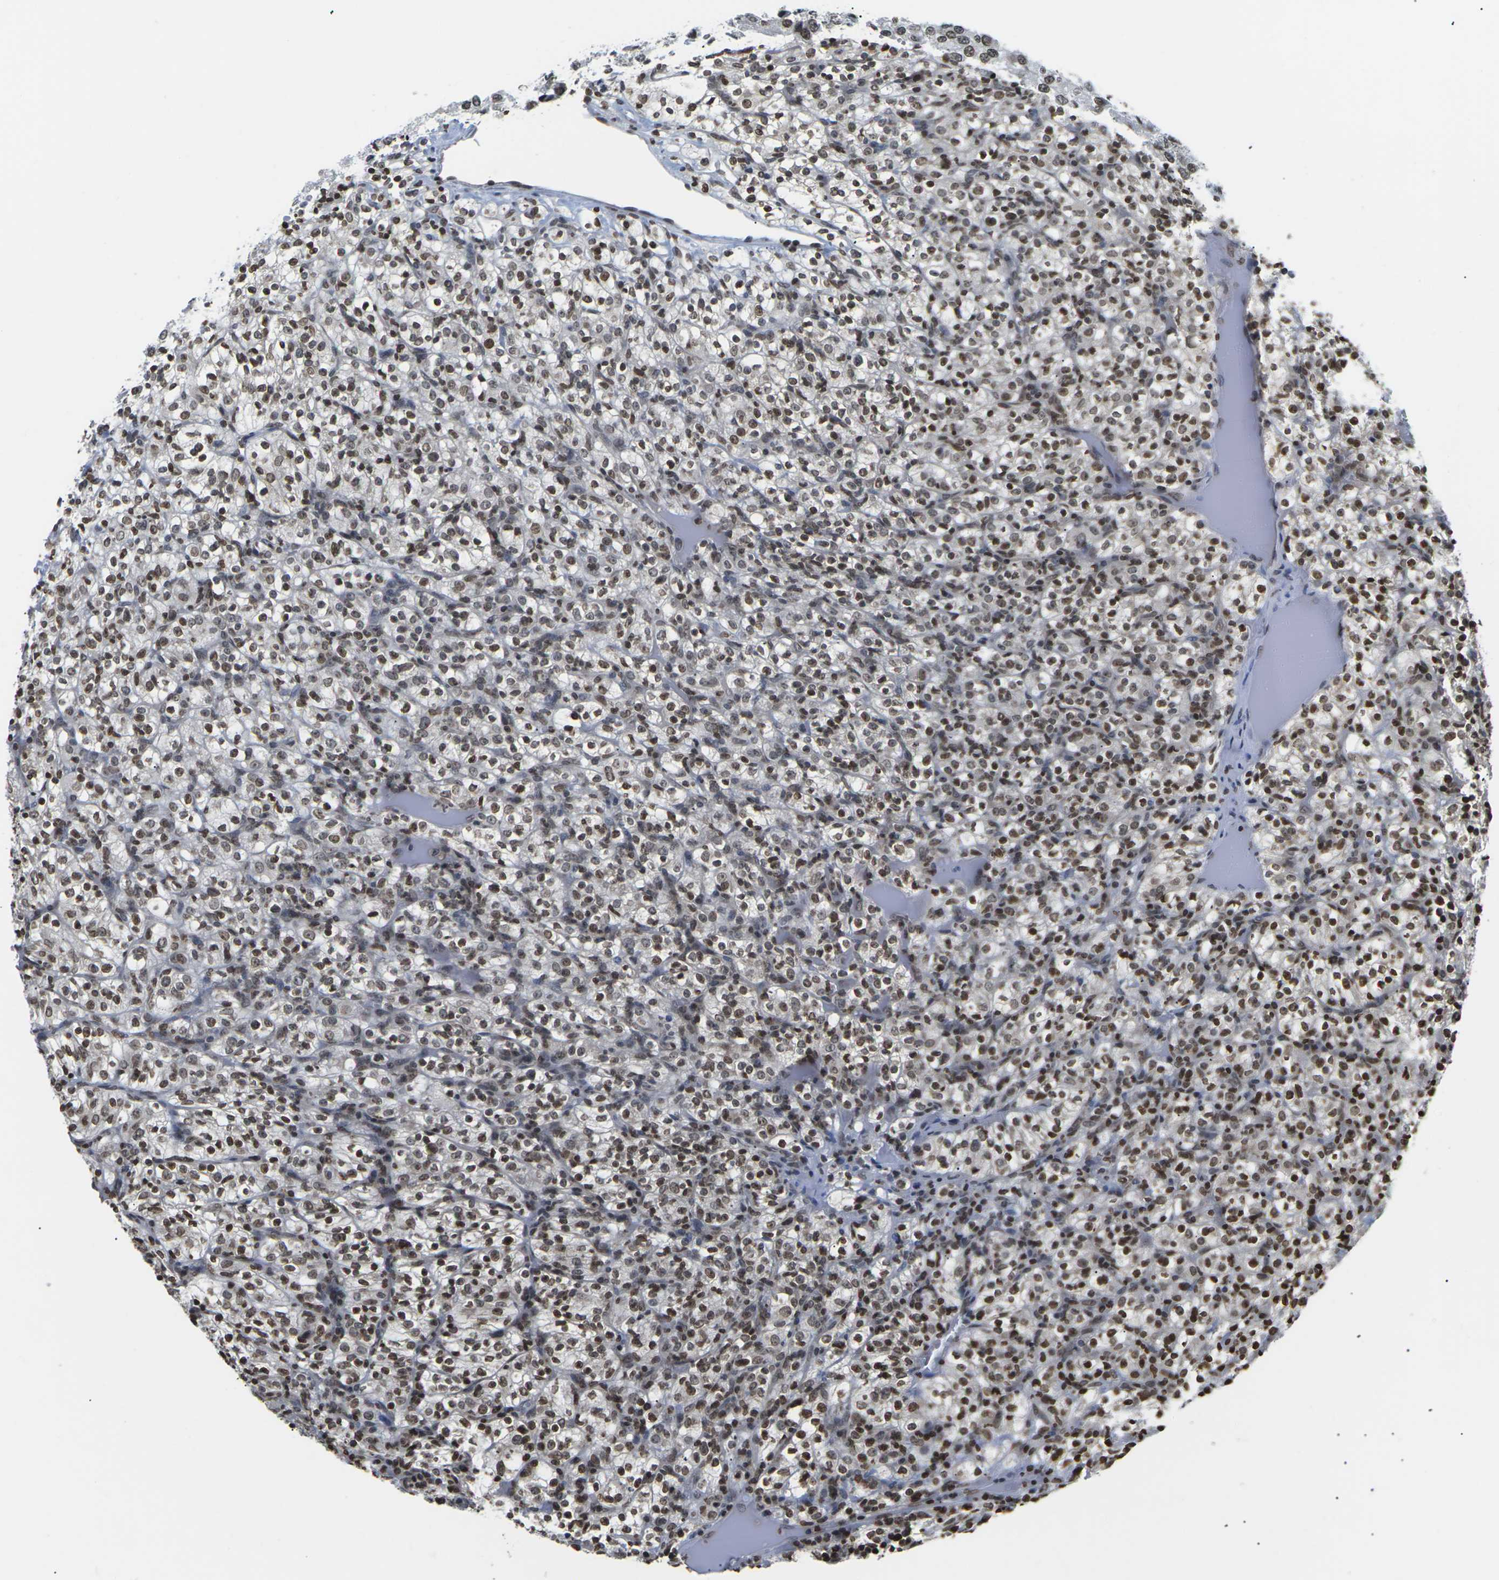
{"staining": {"intensity": "strong", "quantity": ">75%", "location": "nuclear"}, "tissue": "renal cancer", "cell_type": "Tumor cells", "image_type": "cancer", "snomed": [{"axis": "morphology", "description": "Normal tissue, NOS"}, {"axis": "morphology", "description": "Adenocarcinoma, NOS"}, {"axis": "topography", "description": "Kidney"}], "caption": "Immunohistochemistry (IHC) (DAB) staining of human renal adenocarcinoma reveals strong nuclear protein staining in approximately >75% of tumor cells. (IHC, brightfield microscopy, high magnification).", "gene": "ETV5", "patient": {"sex": "female", "age": 72}}